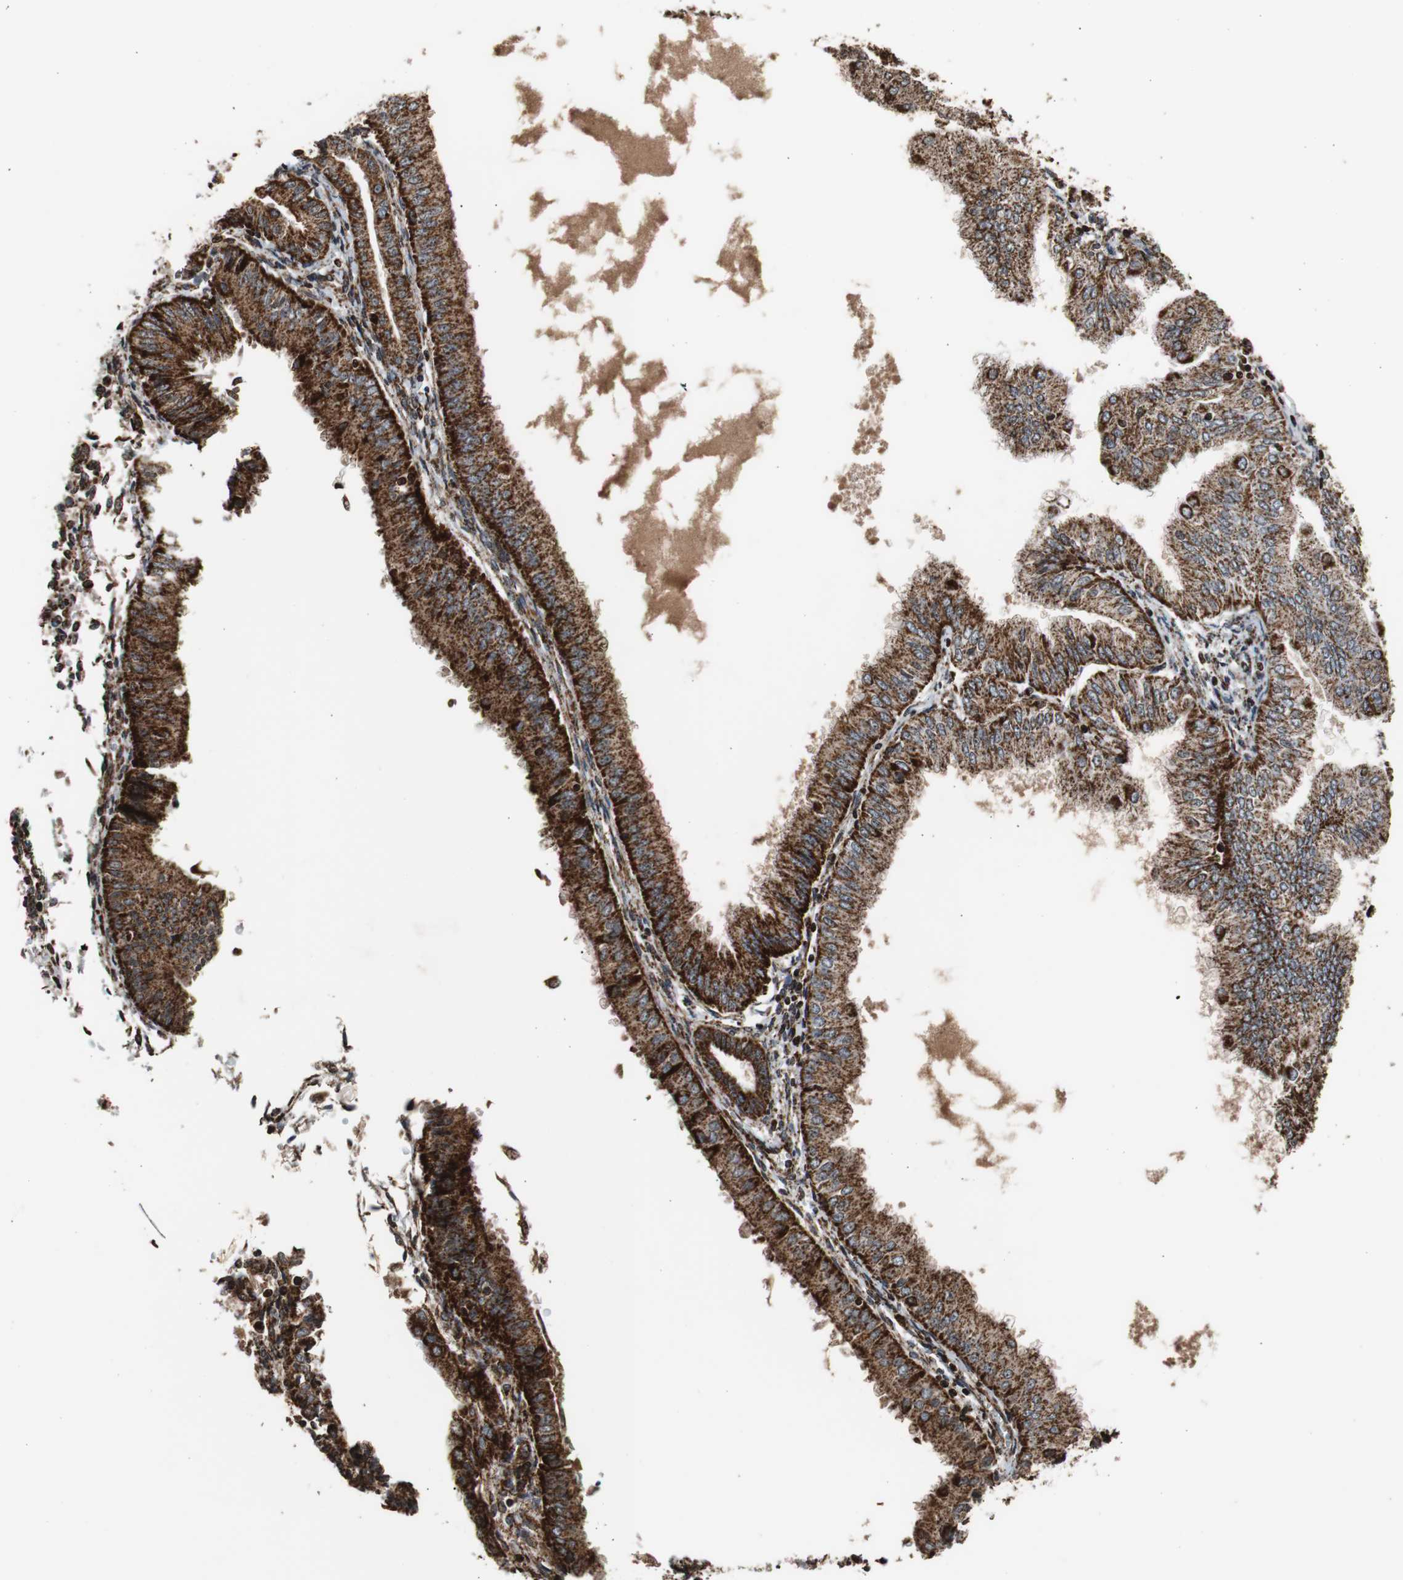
{"staining": {"intensity": "strong", "quantity": ">75%", "location": "cytoplasmic/membranous"}, "tissue": "endometrial cancer", "cell_type": "Tumor cells", "image_type": "cancer", "snomed": [{"axis": "morphology", "description": "Adenocarcinoma, NOS"}, {"axis": "topography", "description": "Endometrium"}], "caption": "Protein analysis of endometrial adenocarcinoma tissue displays strong cytoplasmic/membranous positivity in approximately >75% of tumor cells. The staining was performed using DAB, with brown indicating positive protein expression. Nuclei are stained blue with hematoxylin.", "gene": "HSPA9", "patient": {"sex": "female", "age": 53}}